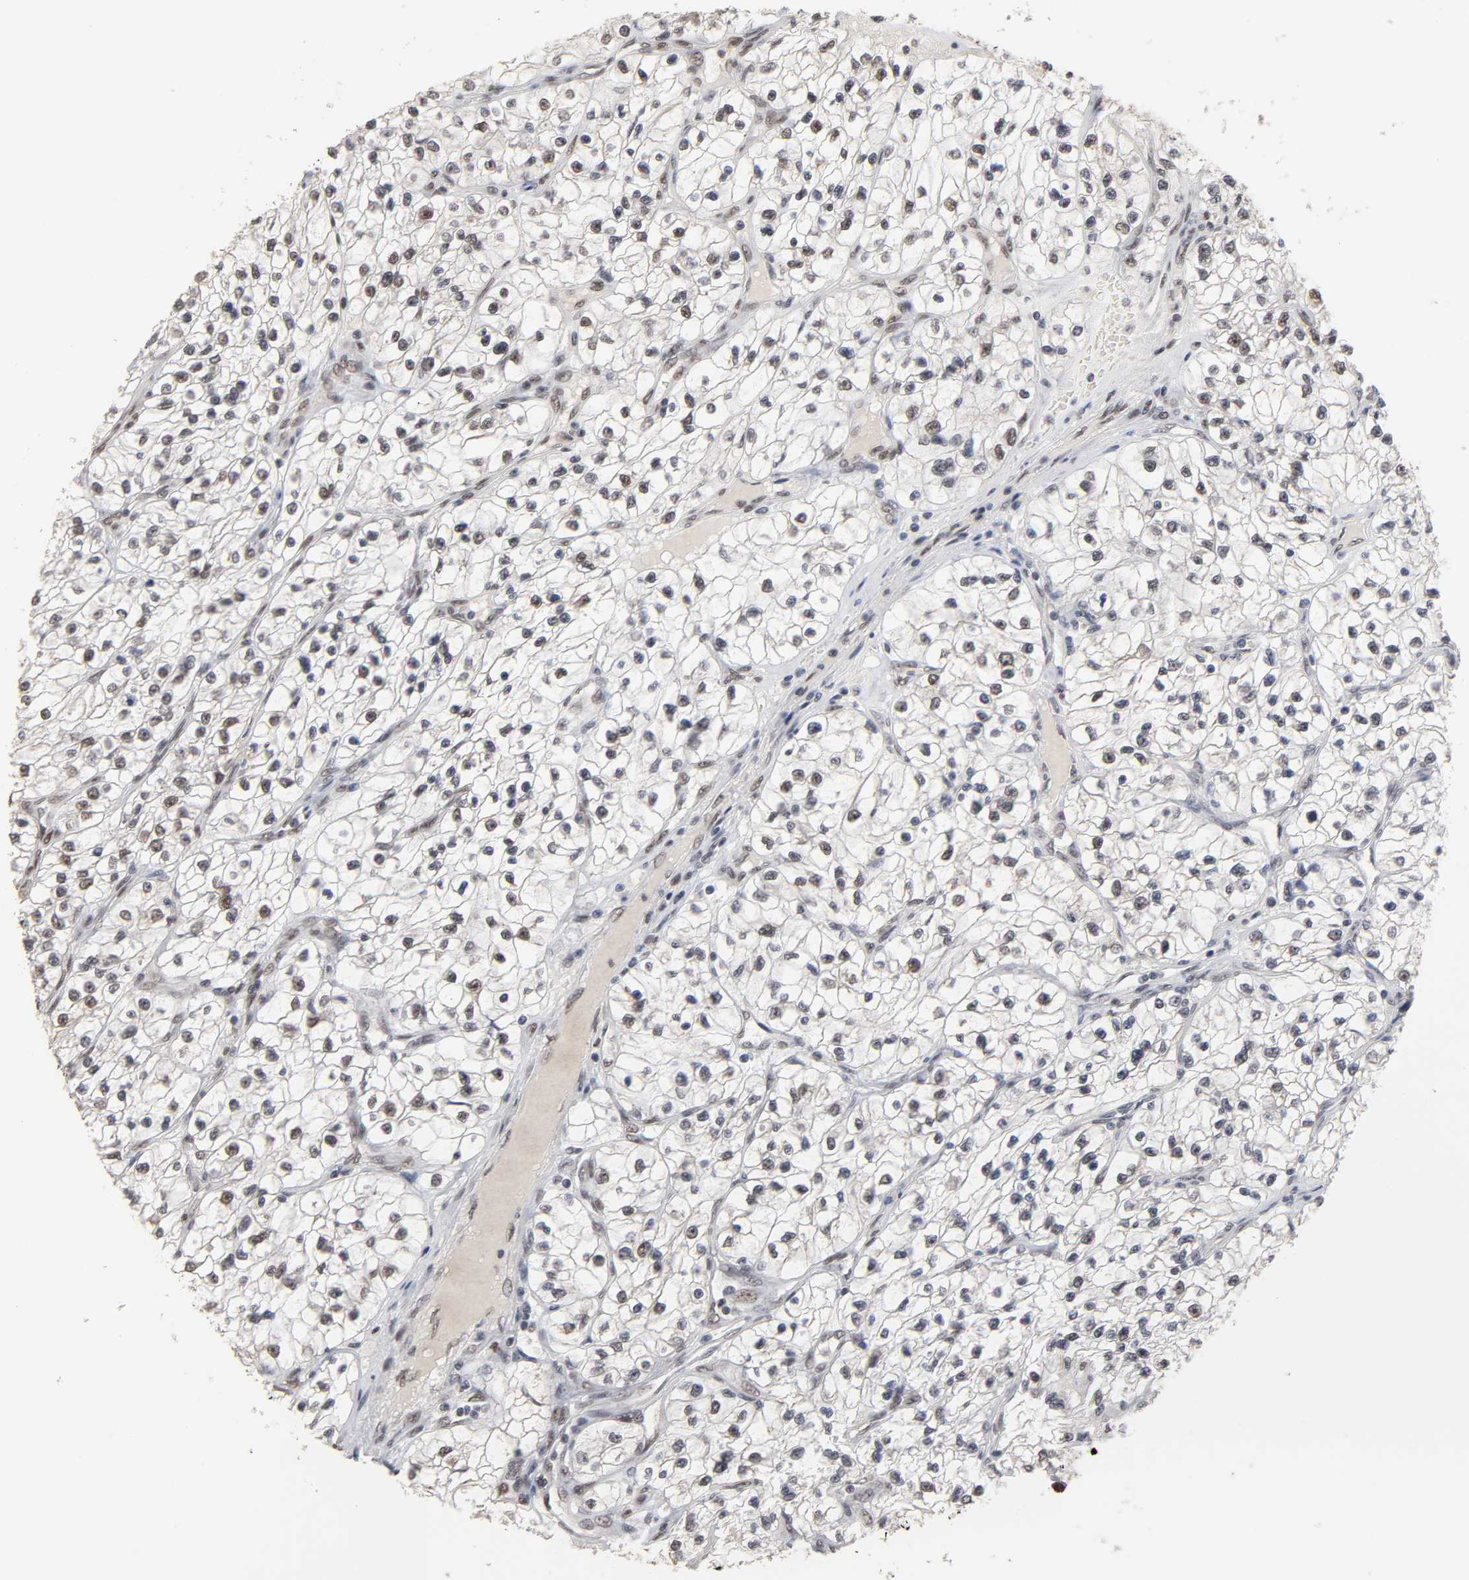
{"staining": {"intensity": "weak", "quantity": "25%-75%", "location": "nuclear"}, "tissue": "renal cancer", "cell_type": "Tumor cells", "image_type": "cancer", "snomed": [{"axis": "morphology", "description": "Adenocarcinoma, NOS"}, {"axis": "topography", "description": "Kidney"}], "caption": "Immunohistochemistry (IHC) image of renal cancer (adenocarcinoma) stained for a protein (brown), which shows low levels of weak nuclear positivity in approximately 25%-75% of tumor cells.", "gene": "TRIM33", "patient": {"sex": "female", "age": 57}}